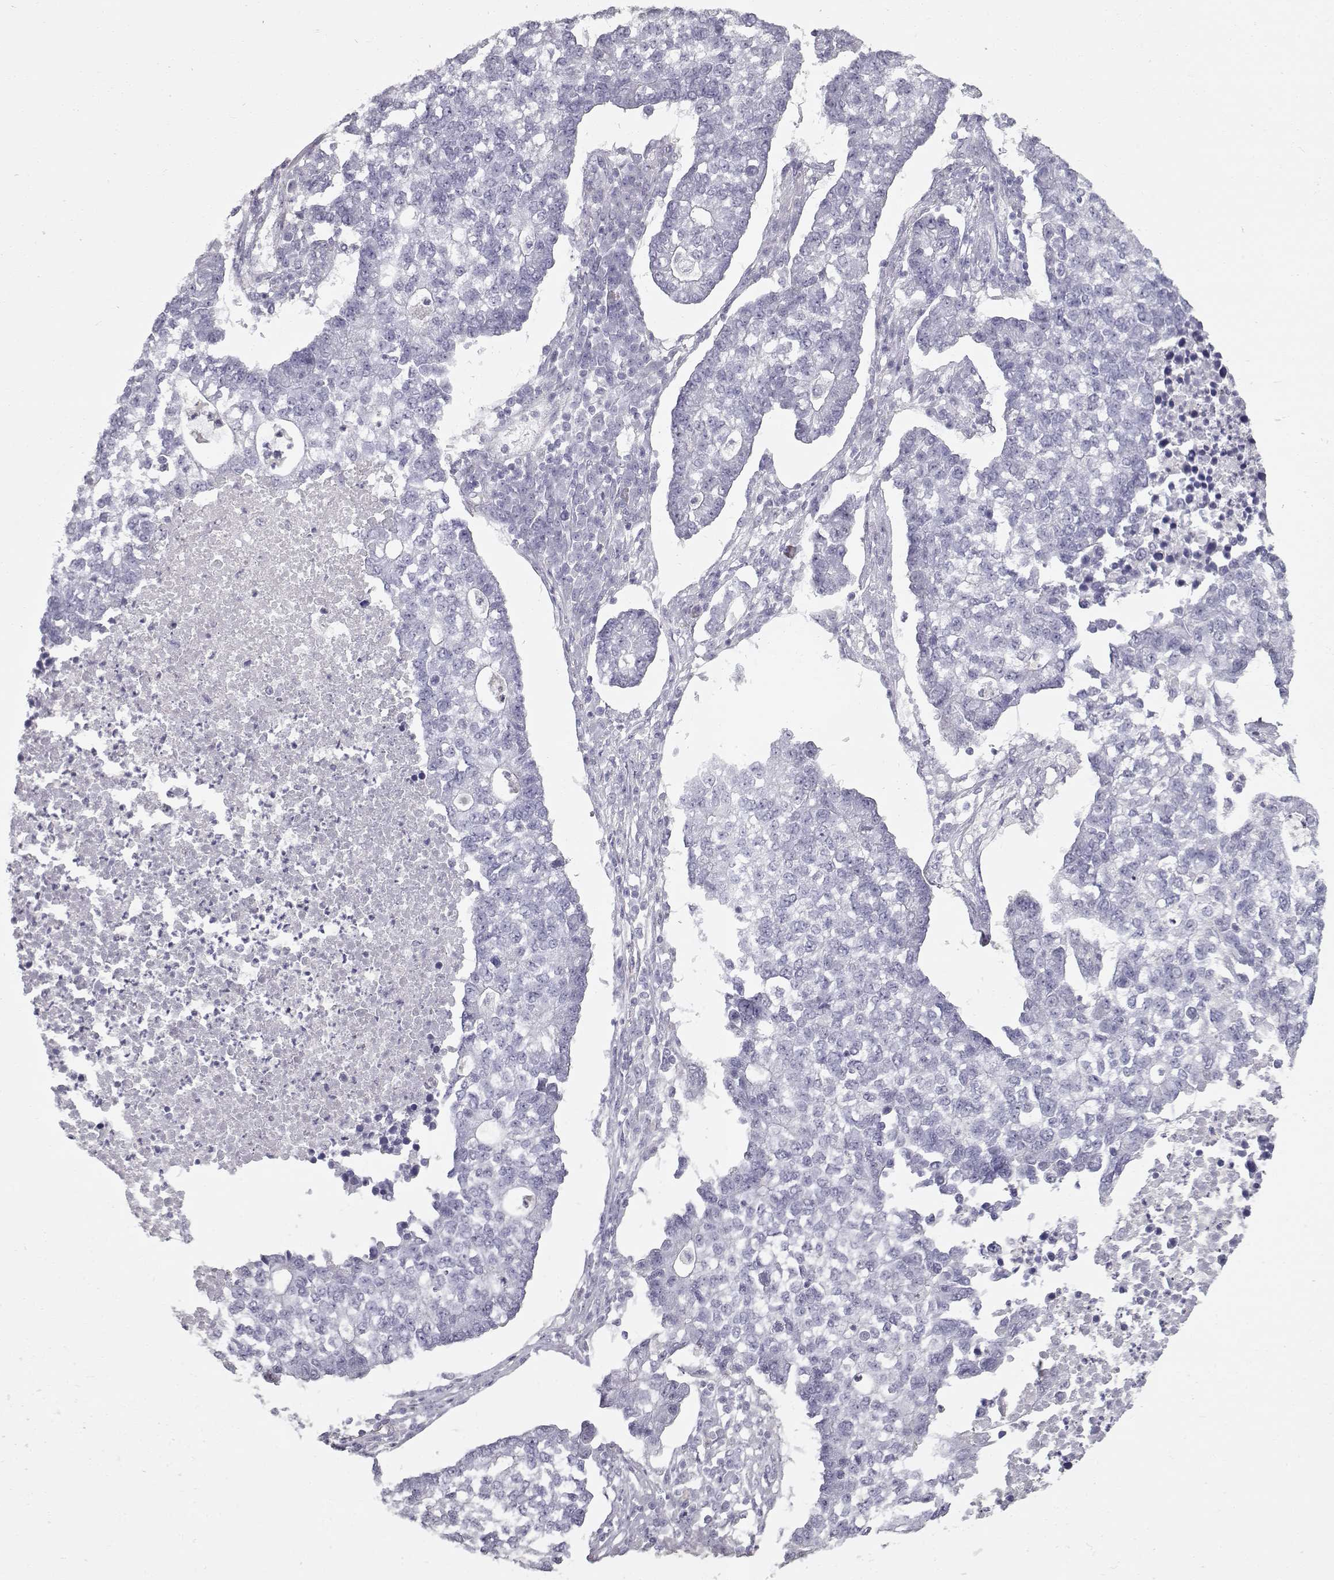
{"staining": {"intensity": "negative", "quantity": "none", "location": "none"}, "tissue": "lung cancer", "cell_type": "Tumor cells", "image_type": "cancer", "snomed": [{"axis": "morphology", "description": "Adenocarcinoma, NOS"}, {"axis": "topography", "description": "Lung"}], "caption": "Adenocarcinoma (lung) was stained to show a protein in brown. There is no significant expression in tumor cells.", "gene": "SLC18A1", "patient": {"sex": "male", "age": 57}}